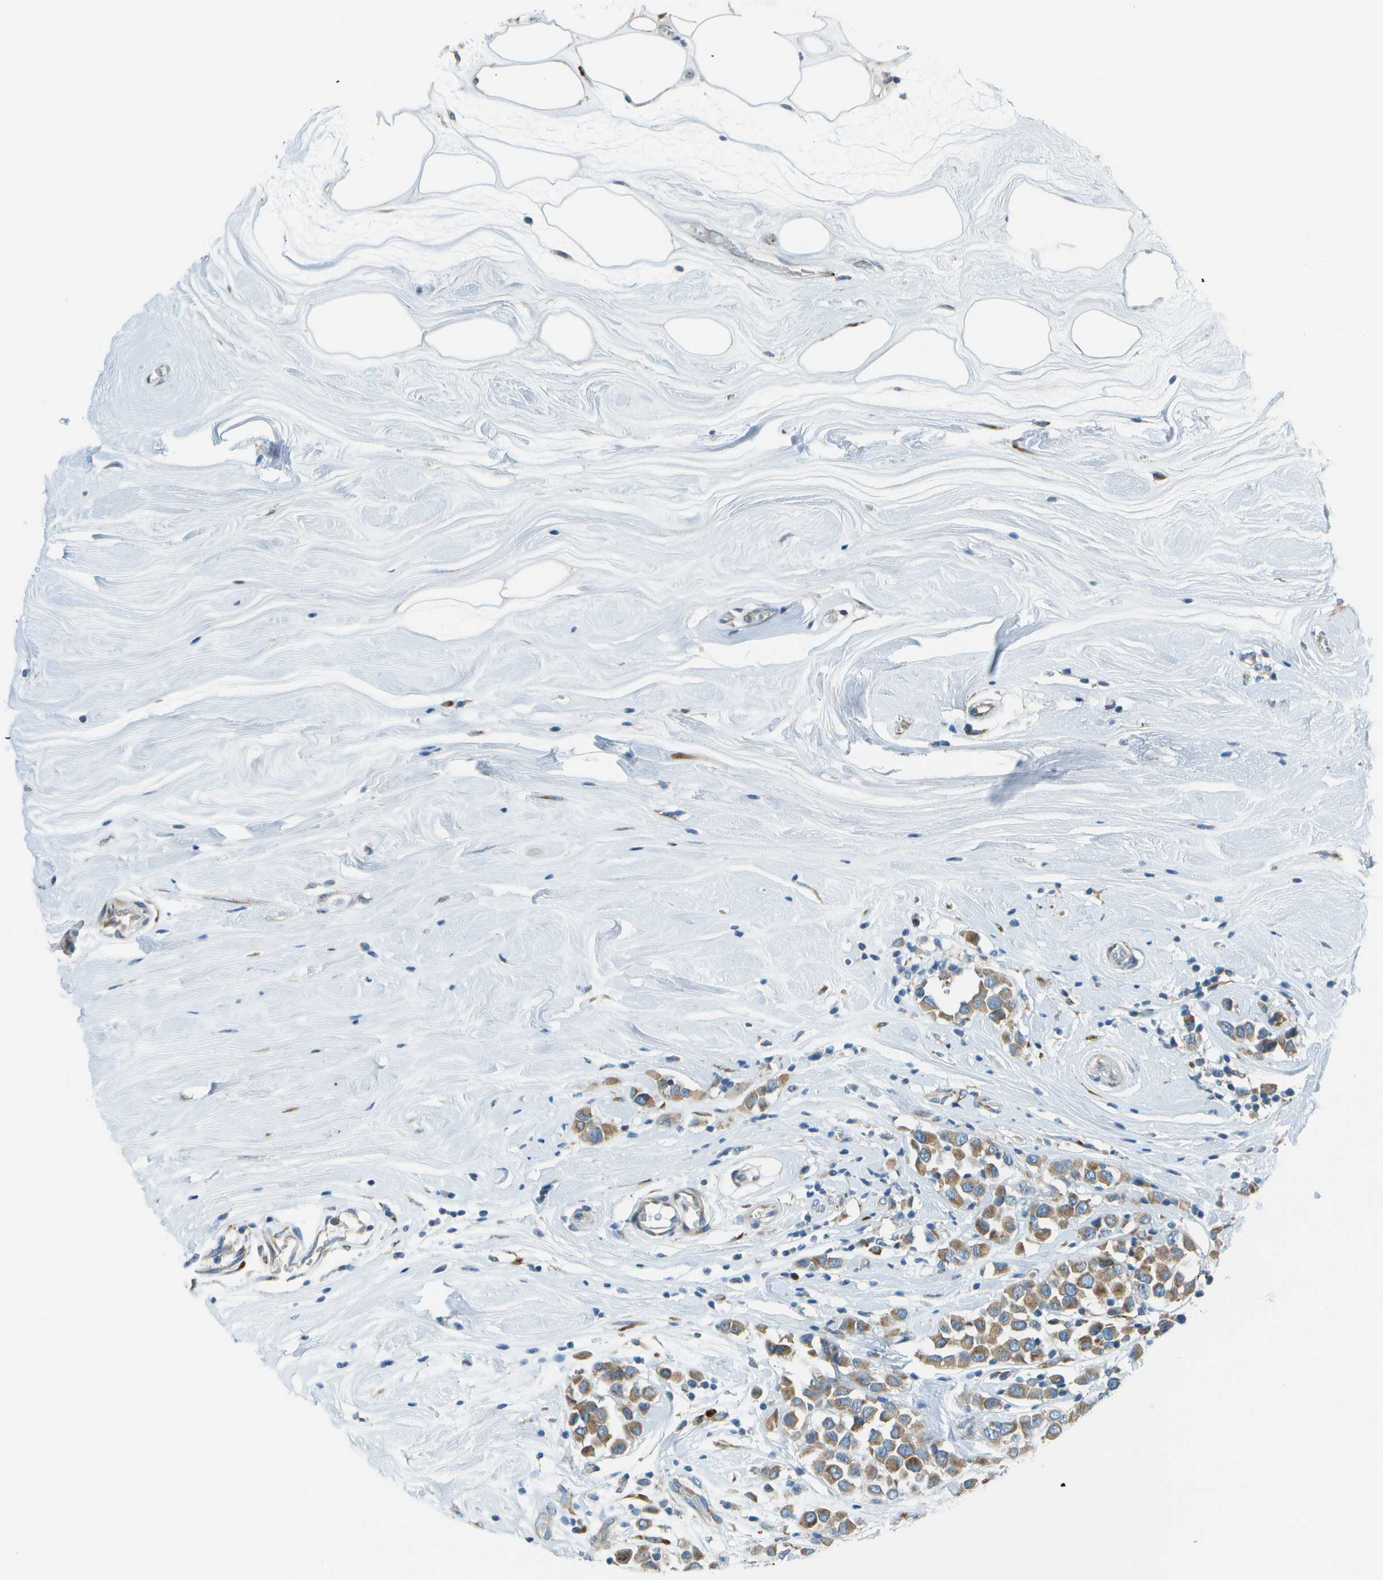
{"staining": {"intensity": "moderate", "quantity": ">75%", "location": "cytoplasmic/membranous"}, "tissue": "breast cancer", "cell_type": "Tumor cells", "image_type": "cancer", "snomed": [{"axis": "morphology", "description": "Duct carcinoma"}, {"axis": "topography", "description": "Breast"}], "caption": "Protein positivity by IHC reveals moderate cytoplasmic/membranous staining in about >75% of tumor cells in invasive ductal carcinoma (breast).", "gene": "KCTD3", "patient": {"sex": "female", "age": 61}}